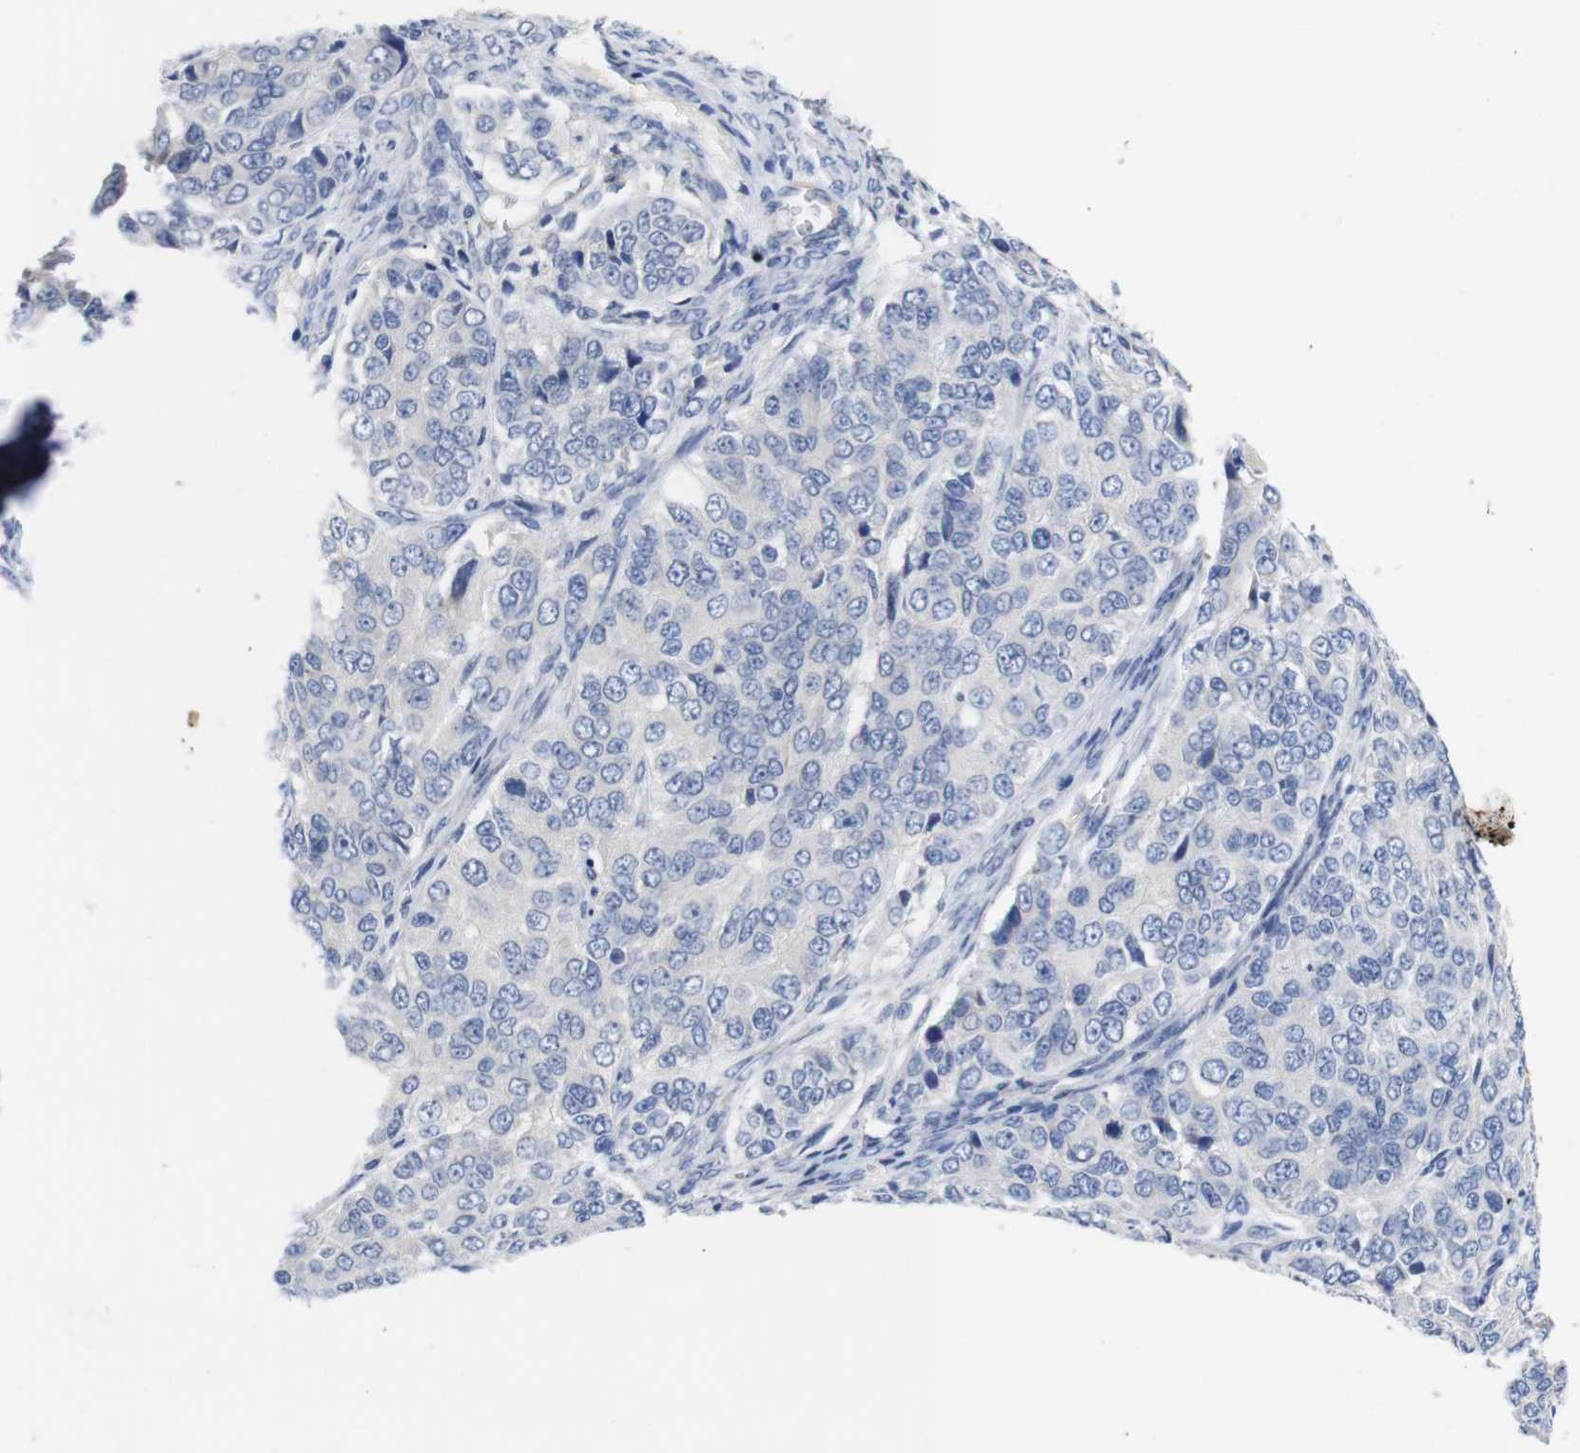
{"staining": {"intensity": "negative", "quantity": "none", "location": "none"}, "tissue": "ovarian cancer", "cell_type": "Tumor cells", "image_type": "cancer", "snomed": [{"axis": "morphology", "description": "Carcinoma, endometroid"}, {"axis": "topography", "description": "Ovary"}], "caption": "Tumor cells show no significant staining in ovarian cancer (endometroid carcinoma). (Brightfield microscopy of DAB (3,3'-diaminobenzidine) immunohistochemistry (IHC) at high magnification).", "gene": "TNNI3", "patient": {"sex": "female", "age": 51}}